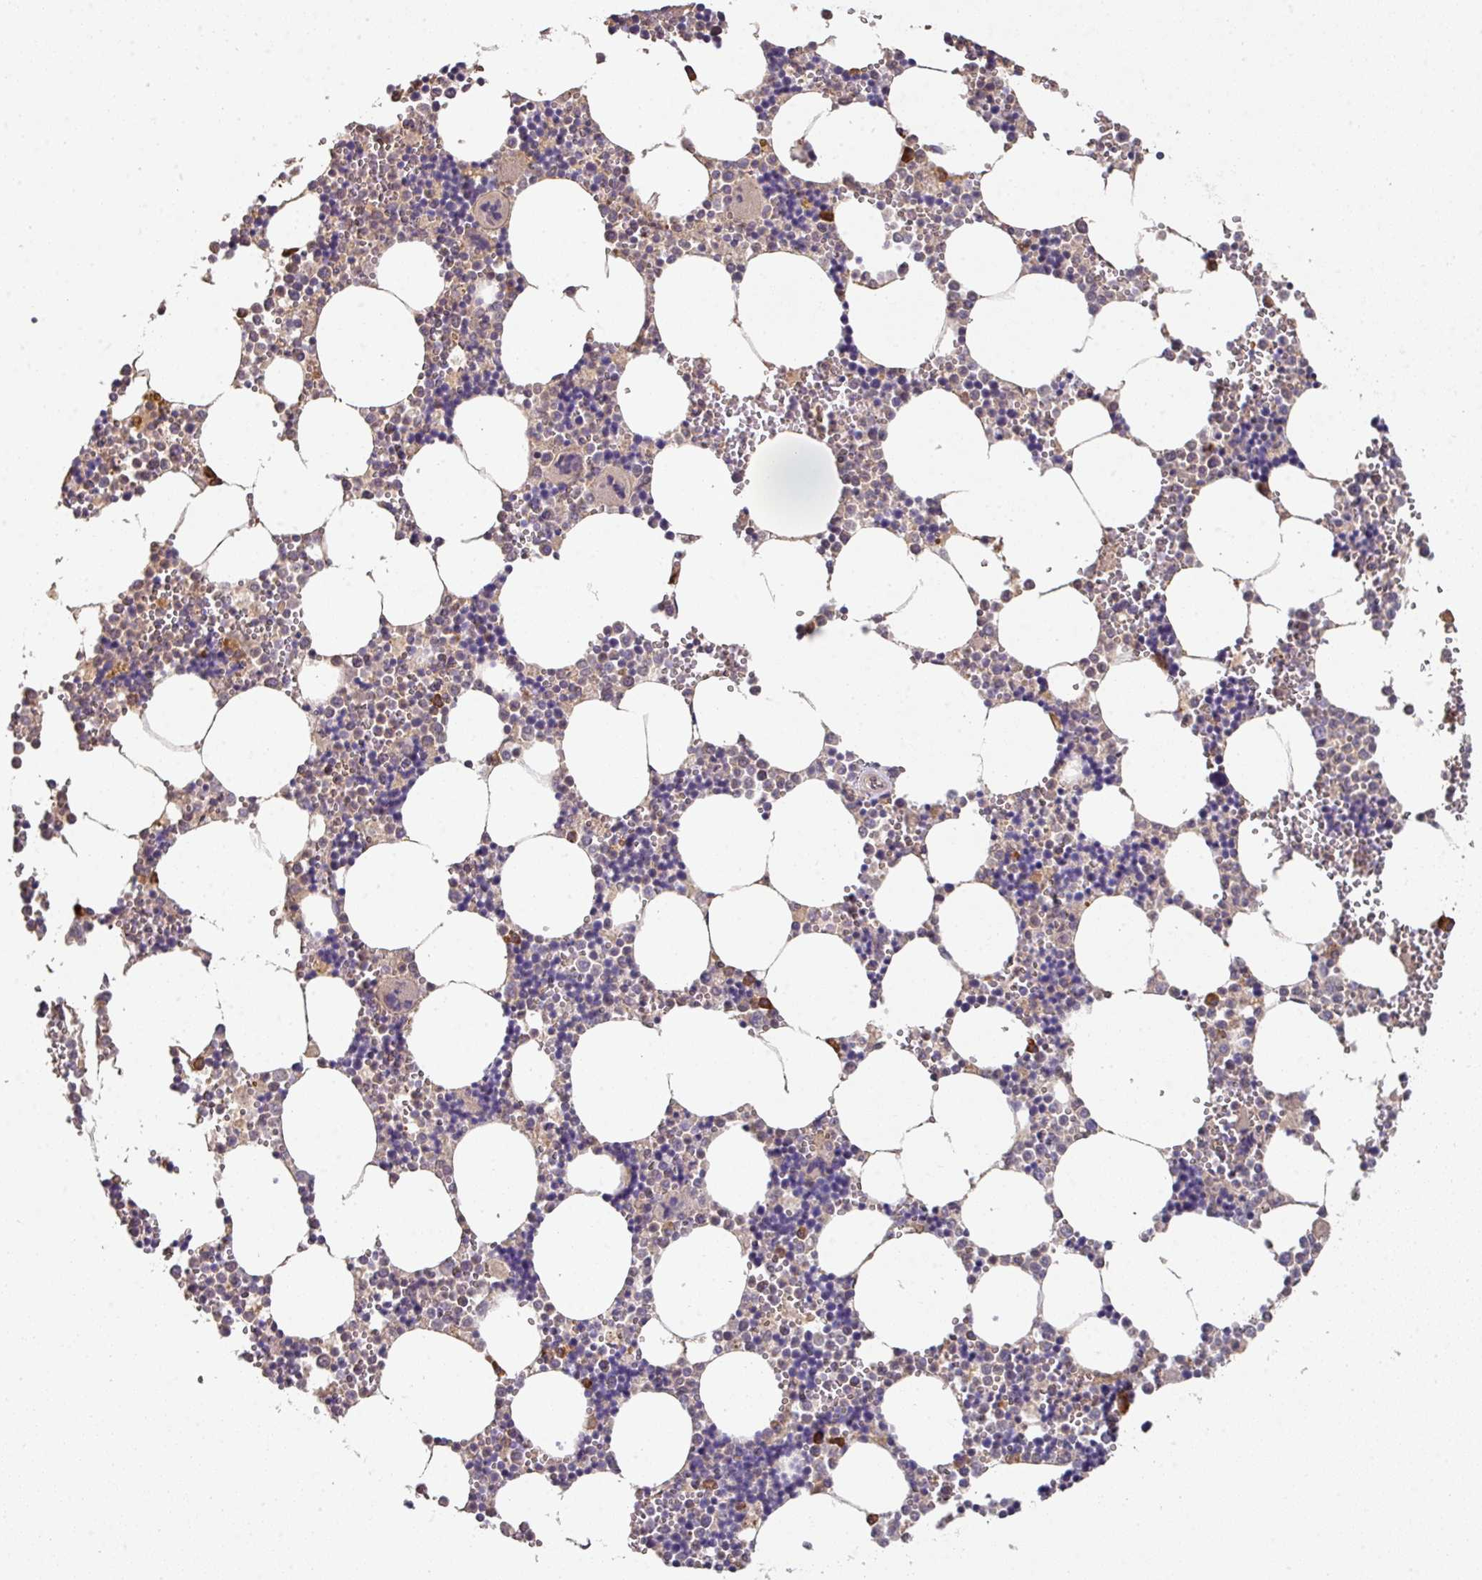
{"staining": {"intensity": "strong", "quantity": "<25%", "location": "cytoplasmic/membranous"}, "tissue": "bone marrow", "cell_type": "Hematopoietic cells", "image_type": "normal", "snomed": [{"axis": "morphology", "description": "Normal tissue, NOS"}, {"axis": "topography", "description": "Bone marrow"}], "caption": "High-magnification brightfield microscopy of unremarkable bone marrow stained with DAB (3,3'-diaminobenzidine) (brown) and counterstained with hematoxylin (blue). hematopoietic cells exhibit strong cytoplasmic/membranous staining is present in about<25% of cells.", "gene": "ACVR2B", "patient": {"sex": "male", "age": 54}}